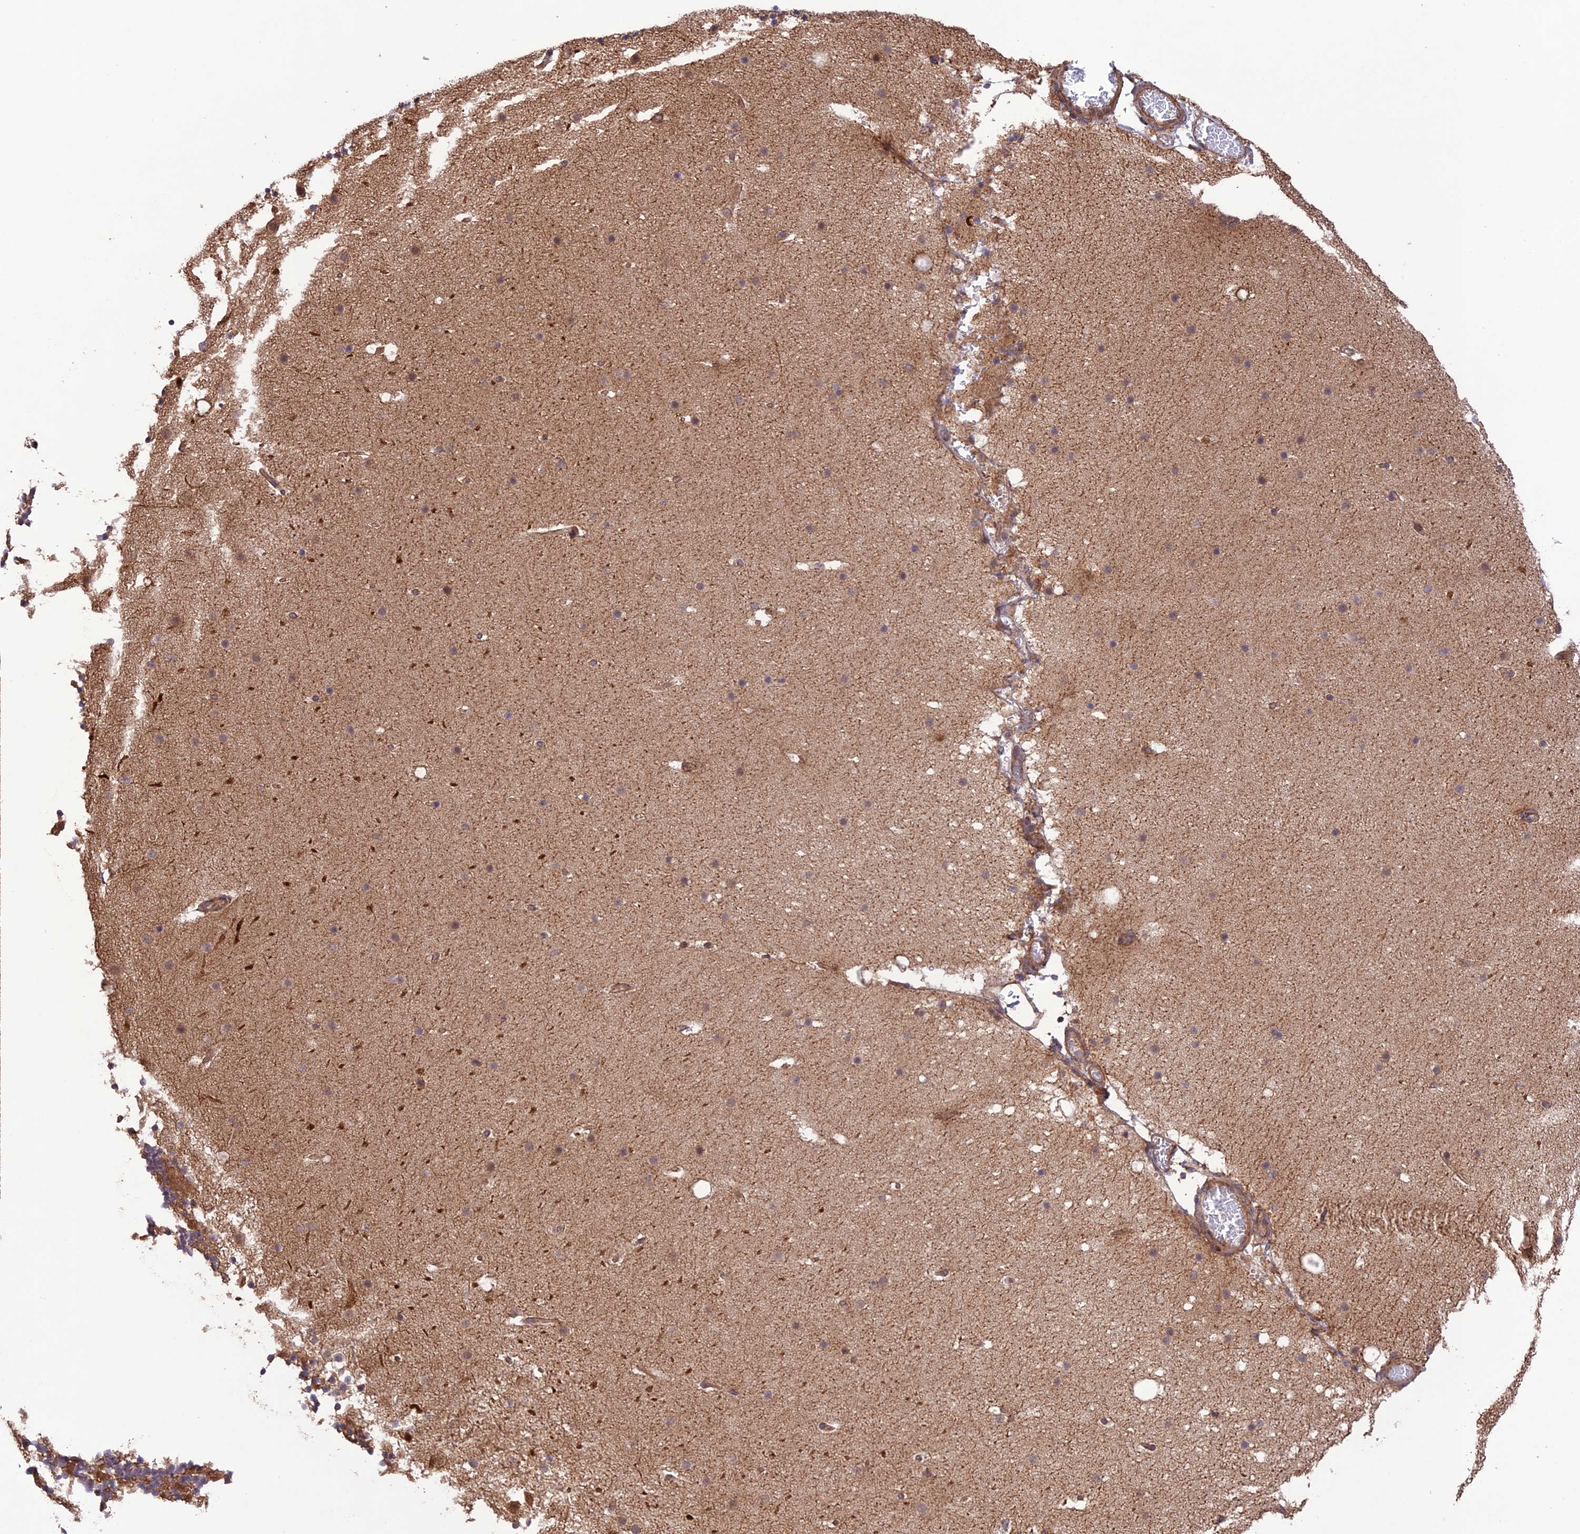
{"staining": {"intensity": "moderate", "quantity": ">75%", "location": "cytoplasmic/membranous"}, "tissue": "cerebellum", "cell_type": "Cells in granular layer", "image_type": "normal", "snomed": [{"axis": "morphology", "description": "Normal tissue, NOS"}, {"axis": "topography", "description": "Cerebellum"}], "caption": "Immunohistochemistry photomicrograph of benign cerebellum: cerebellum stained using immunohistochemistry shows medium levels of moderate protein expression localized specifically in the cytoplasmic/membranous of cells in granular layer, appearing as a cytoplasmic/membranous brown color.", "gene": "FCHSD1", "patient": {"sex": "male", "age": 57}}